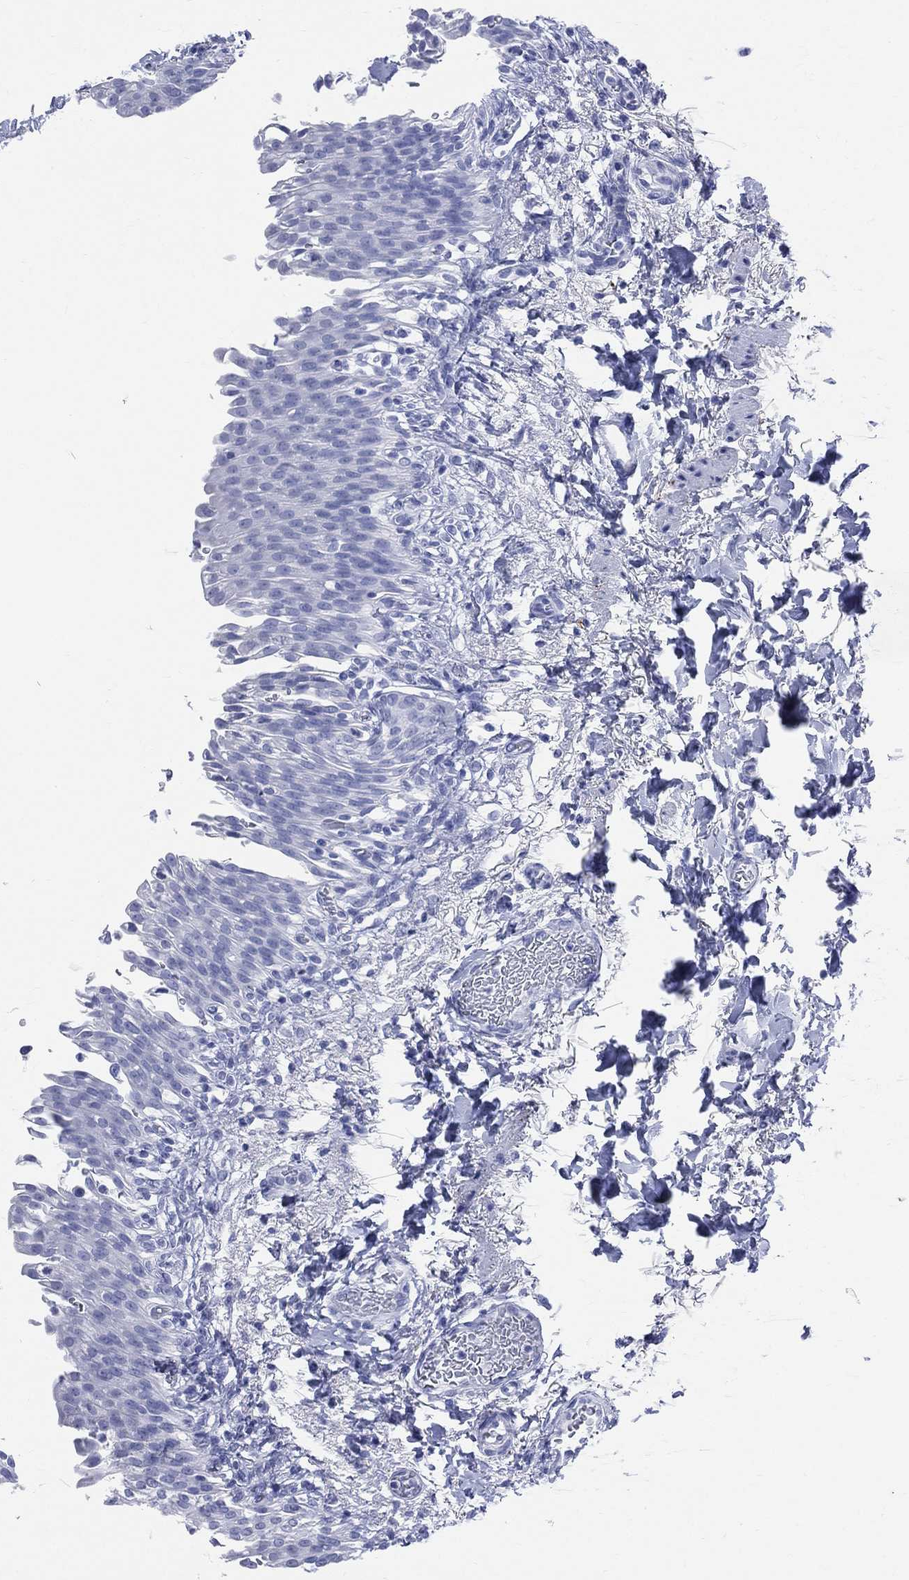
{"staining": {"intensity": "negative", "quantity": "none", "location": "none"}, "tissue": "urinary bladder", "cell_type": "Urothelial cells", "image_type": "normal", "snomed": [{"axis": "morphology", "description": "Normal tissue, NOS"}, {"axis": "topography", "description": "Urinary bladder"}], "caption": "This is an immunohistochemistry (IHC) image of benign human urinary bladder. There is no expression in urothelial cells.", "gene": "SYP", "patient": {"sex": "female", "age": 60}}